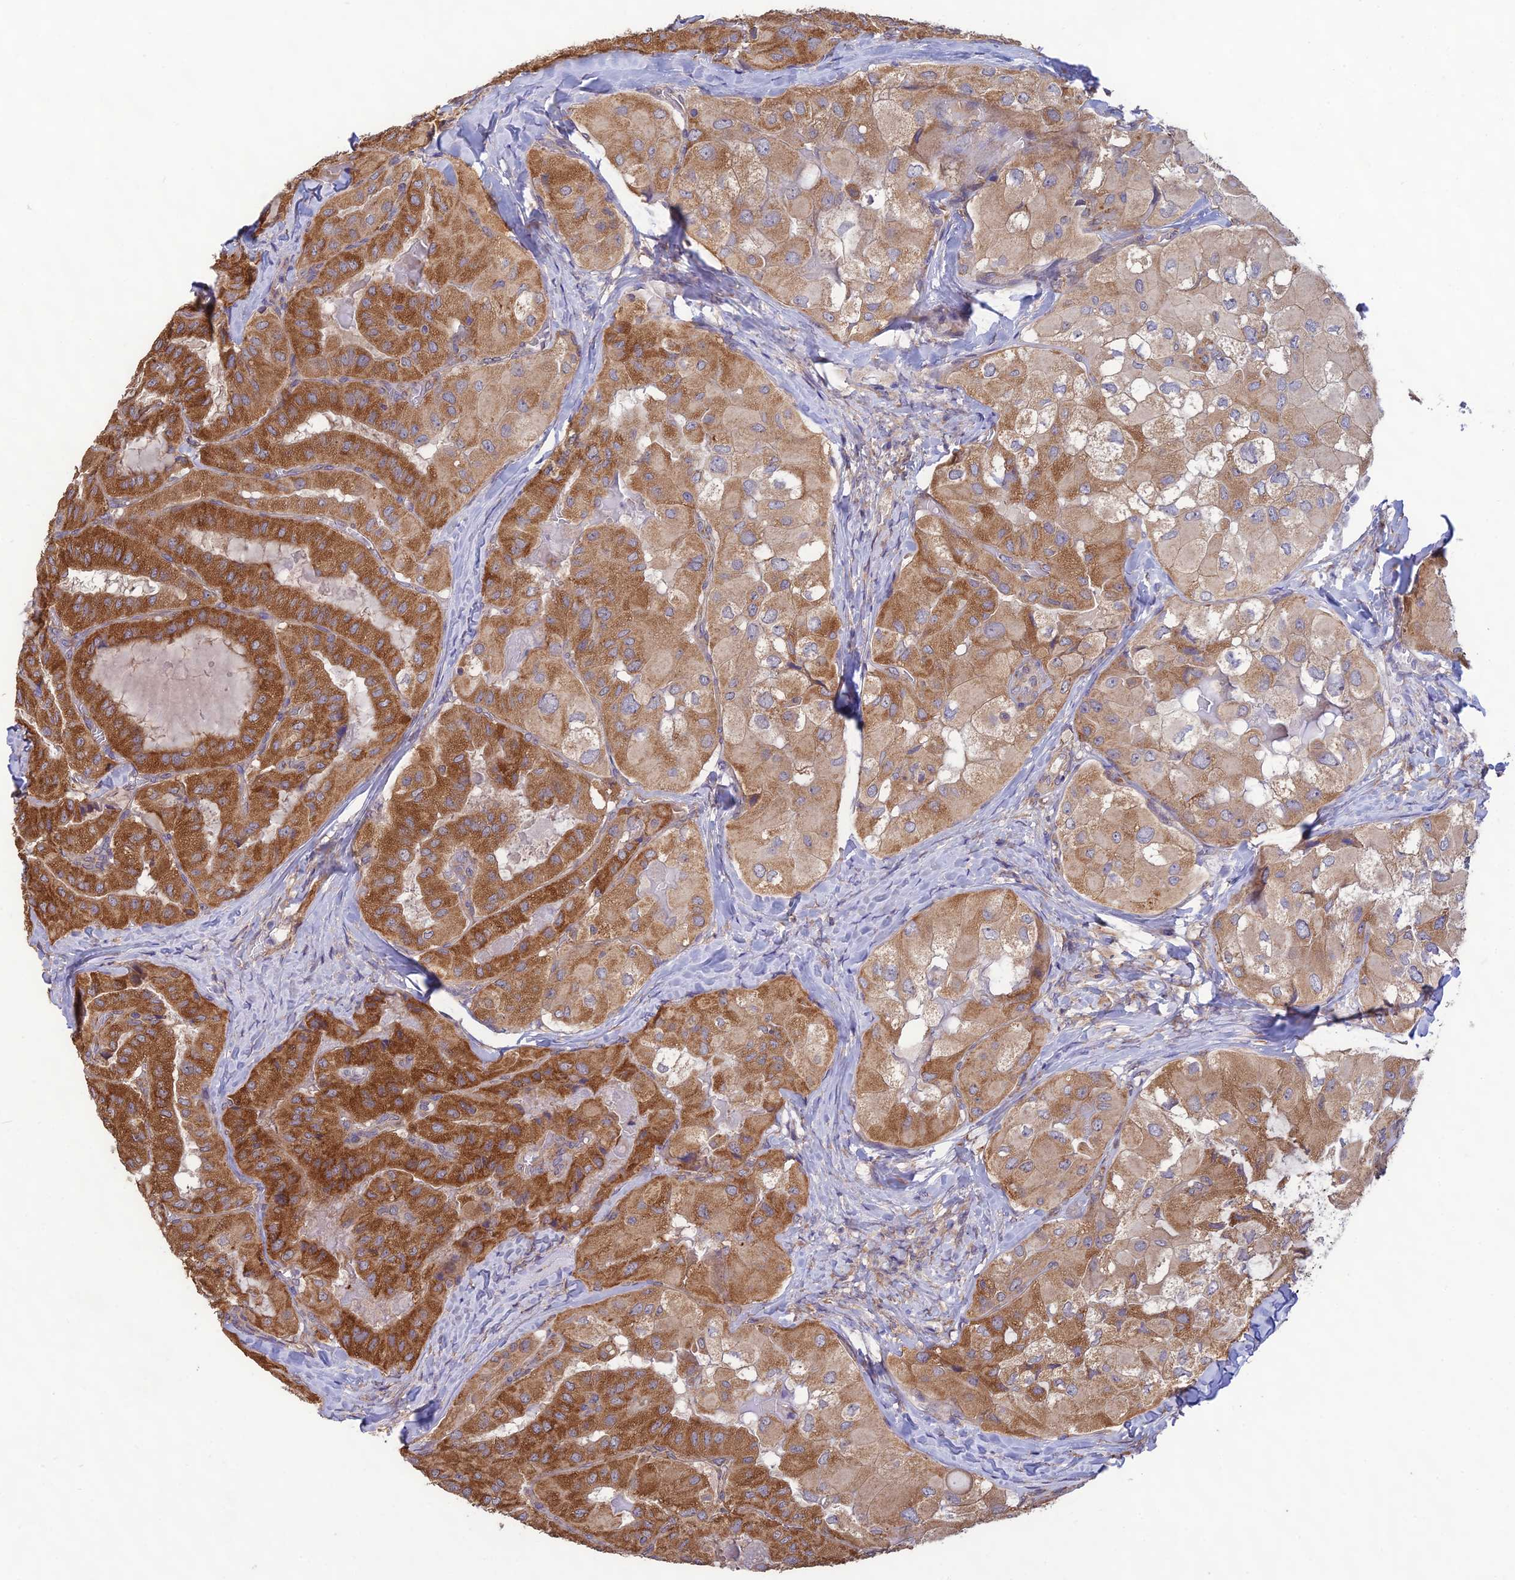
{"staining": {"intensity": "moderate", "quantity": ">75%", "location": "cytoplasmic/membranous"}, "tissue": "thyroid cancer", "cell_type": "Tumor cells", "image_type": "cancer", "snomed": [{"axis": "morphology", "description": "Normal tissue, NOS"}, {"axis": "morphology", "description": "Papillary adenocarcinoma, NOS"}, {"axis": "topography", "description": "Thyroid gland"}], "caption": "Thyroid cancer (papillary adenocarcinoma) tissue shows moderate cytoplasmic/membranous positivity in about >75% of tumor cells, visualized by immunohistochemistry.", "gene": "MRNIP", "patient": {"sex": "female", "age": 59}}